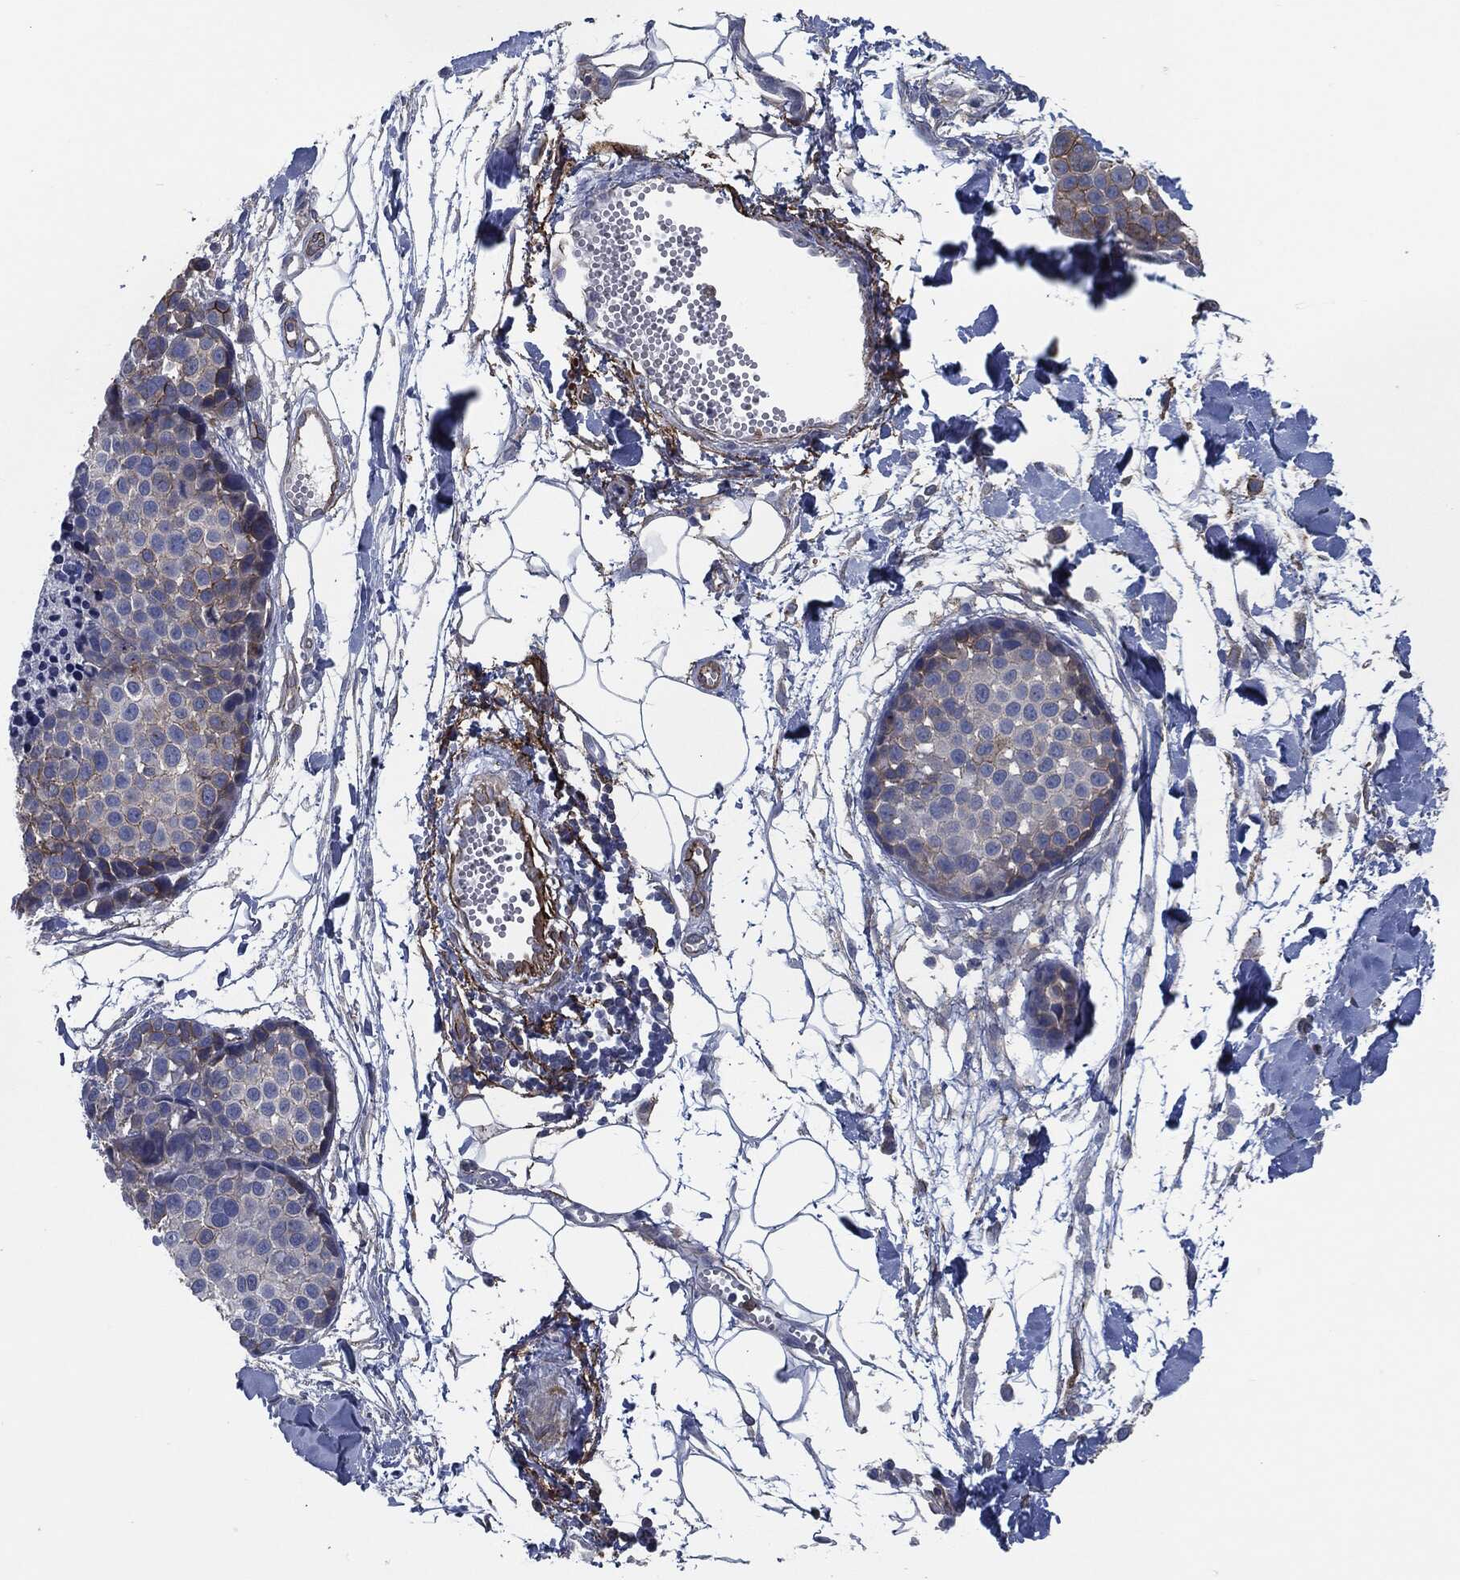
{"staining": {"intensity": "moderate", "quantity": "<25%", "location": "cytoplasmic/membranous"}, "tissue": "melanoma", "cell_type": "Tumor cells", "image_type": "cancer", "snomed": [{"axis": "morphology", "description": "Malignant melanoma, NOS"}, {"axis": "topography", "description": "Skin"}], "caption": "This micrograph exhibits IHC staining of human melanoma, with low moderate cytoplasmic/membranous positivity in about <25% of tumor cells.", "gene": "SVIL", "patient": {"sex": "female", "age": 86}}